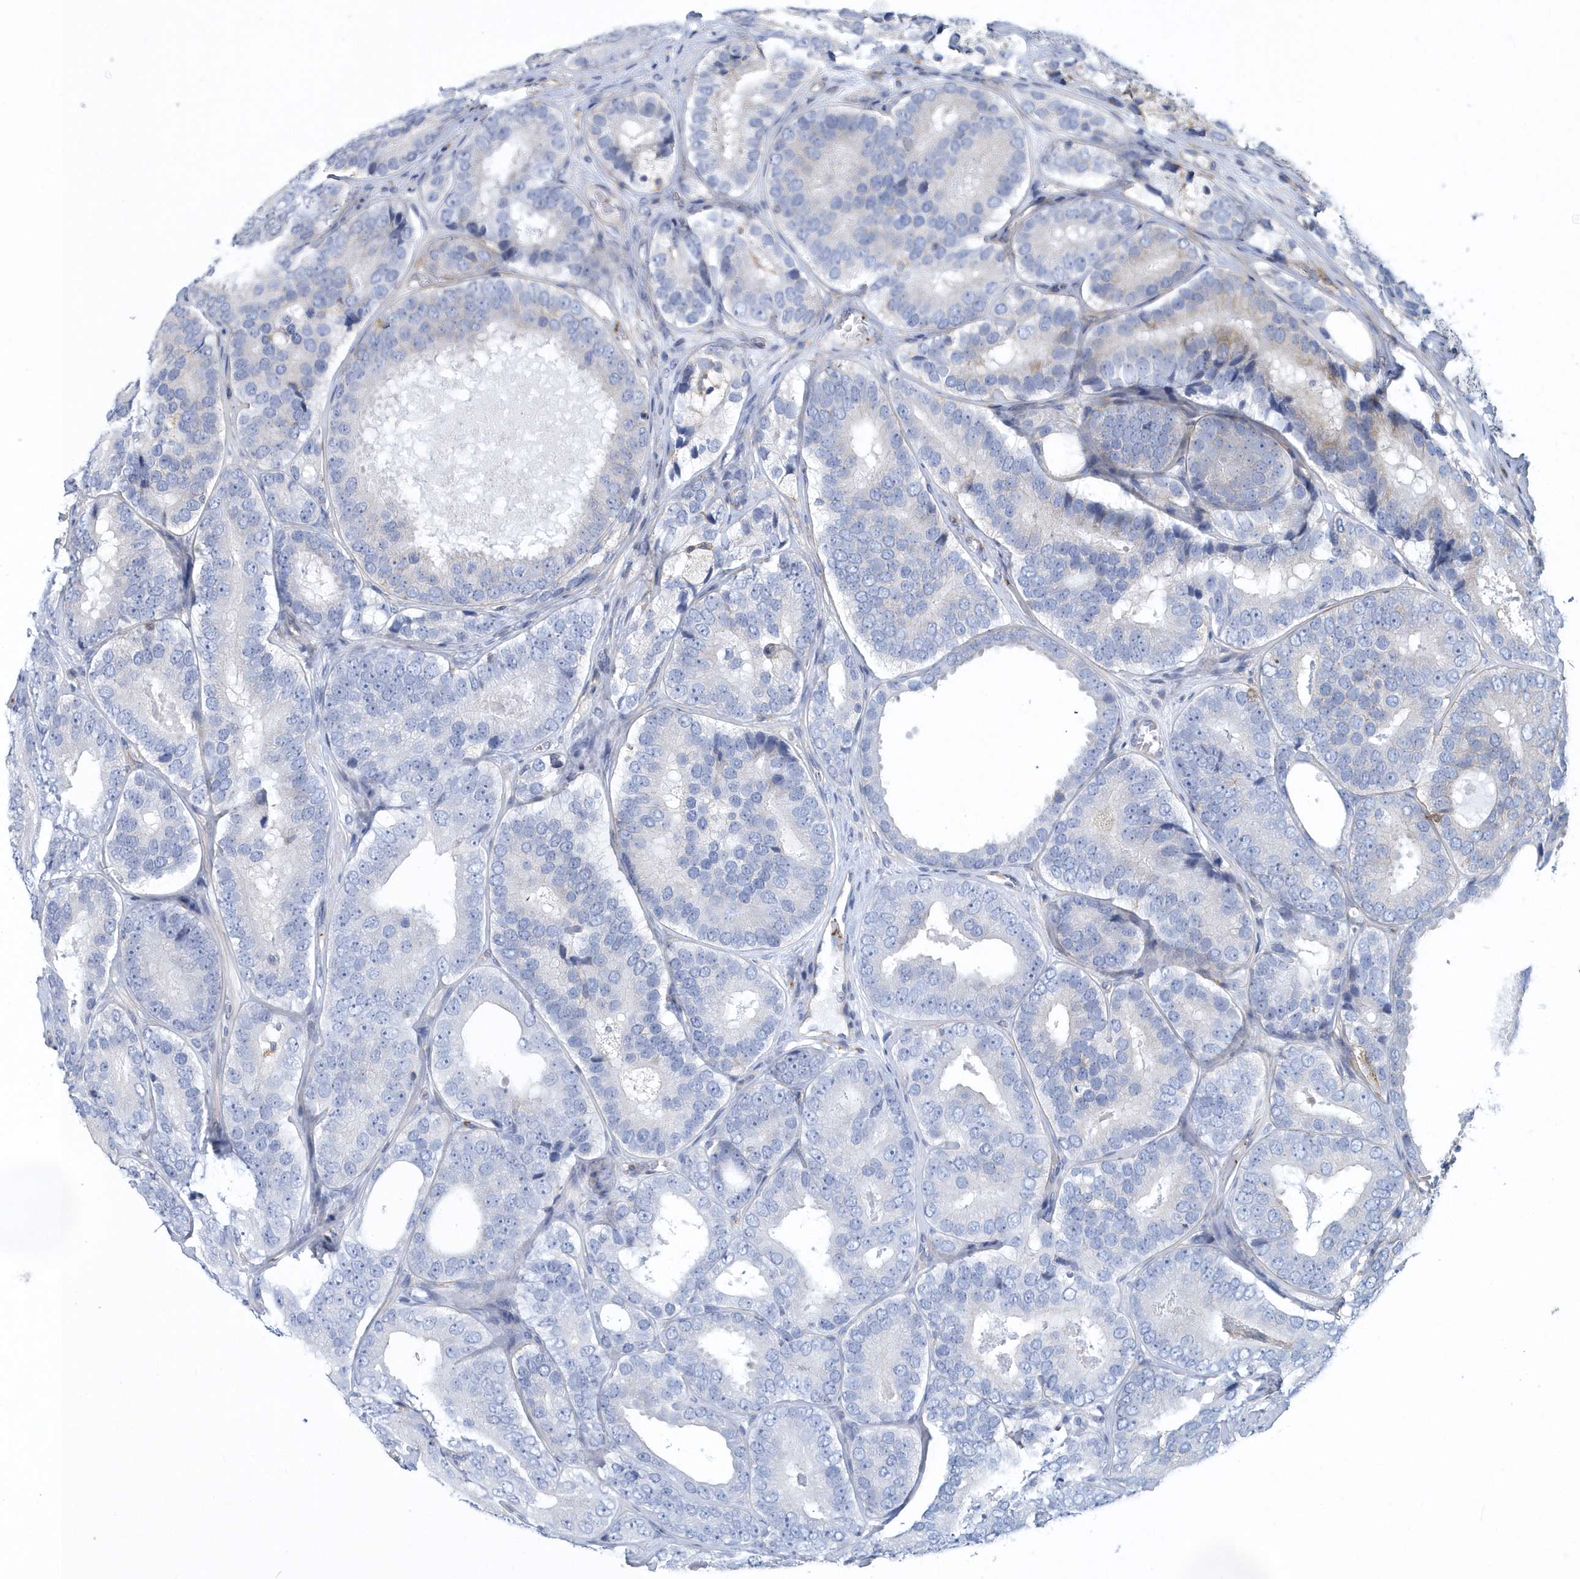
{"staining": {"intensity": "negative", "quantity": "none", "location": "none"}, "tissue": "prostate cancer", "cell_type": "Tumor cells", "image_type": "cancer", "snomed": [{"axis": "morphology", "description": "Adenocarcinoma, High grade"}, {"axis": "topography", "description": "Prostate"}], "caption": "A histopathology image of human prostate high-grade adenocarcinoma is negative for staining in tumor cells.", "gene": "ARAP2", "patient": {"sex": "male", "age": 56}}